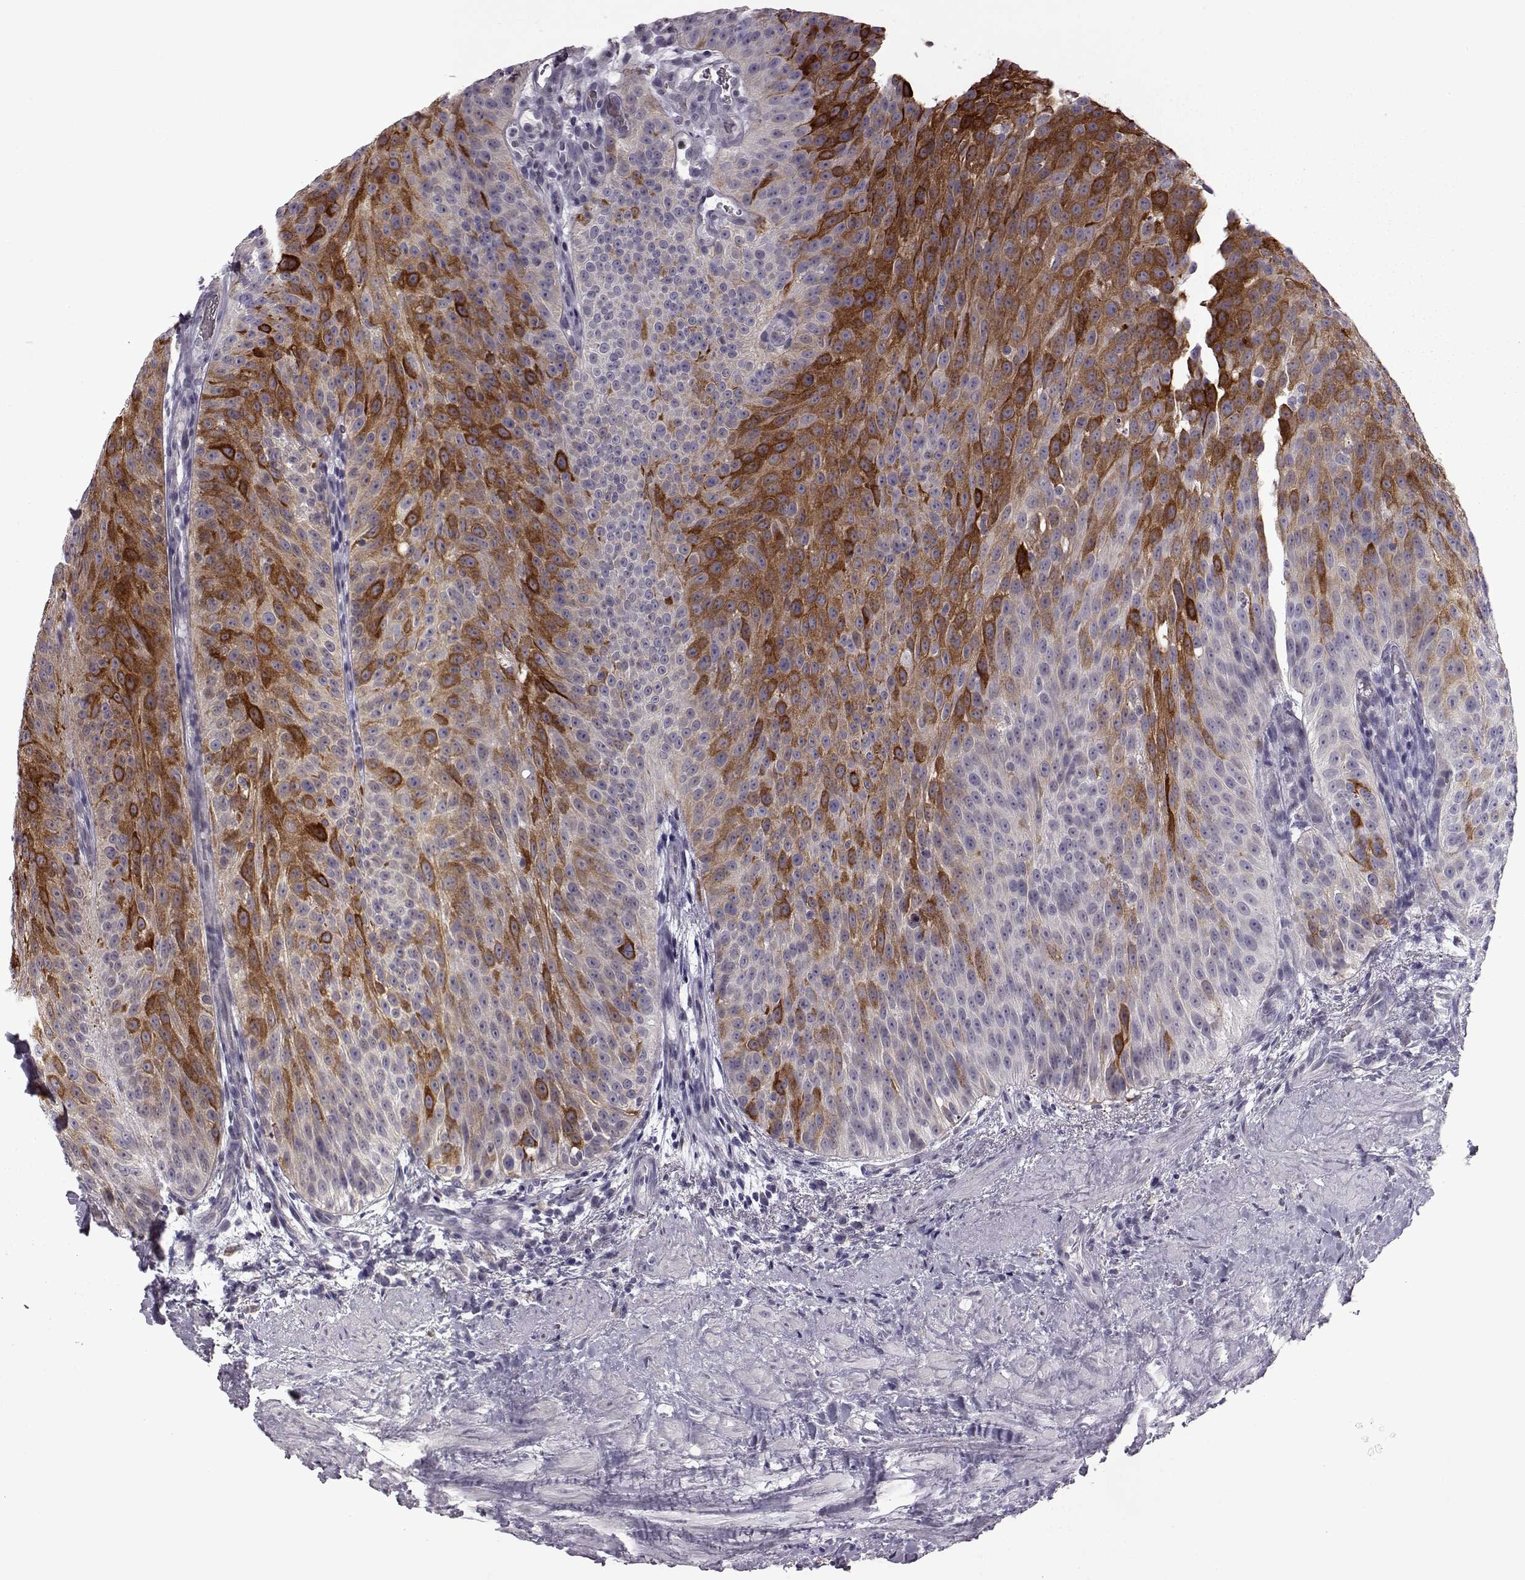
{"staining": {"intensity": "strong", "quantity": "25%-75%", "location": "cytoplasmic/membranous"}, "tissue": "urothelial cancer", "cell_type": "Tumor cells", "image_type": "cancer", "snomed": [{"axis": "morphology", "description": "Urothelial carcinoma, Low grade"}, {"axis": "topography", "description": "Urinary bladder"}], "caption": "DAB (3,3'-diaminobenzidine) immunohistochemical staining of urothelial cancer demonstrates strong cytoplasmic/membranous protein expression in approximately 25%-75% of tumor cells.", "gene": "PRR9", "patient": {"sex": "male", "age": 78}}